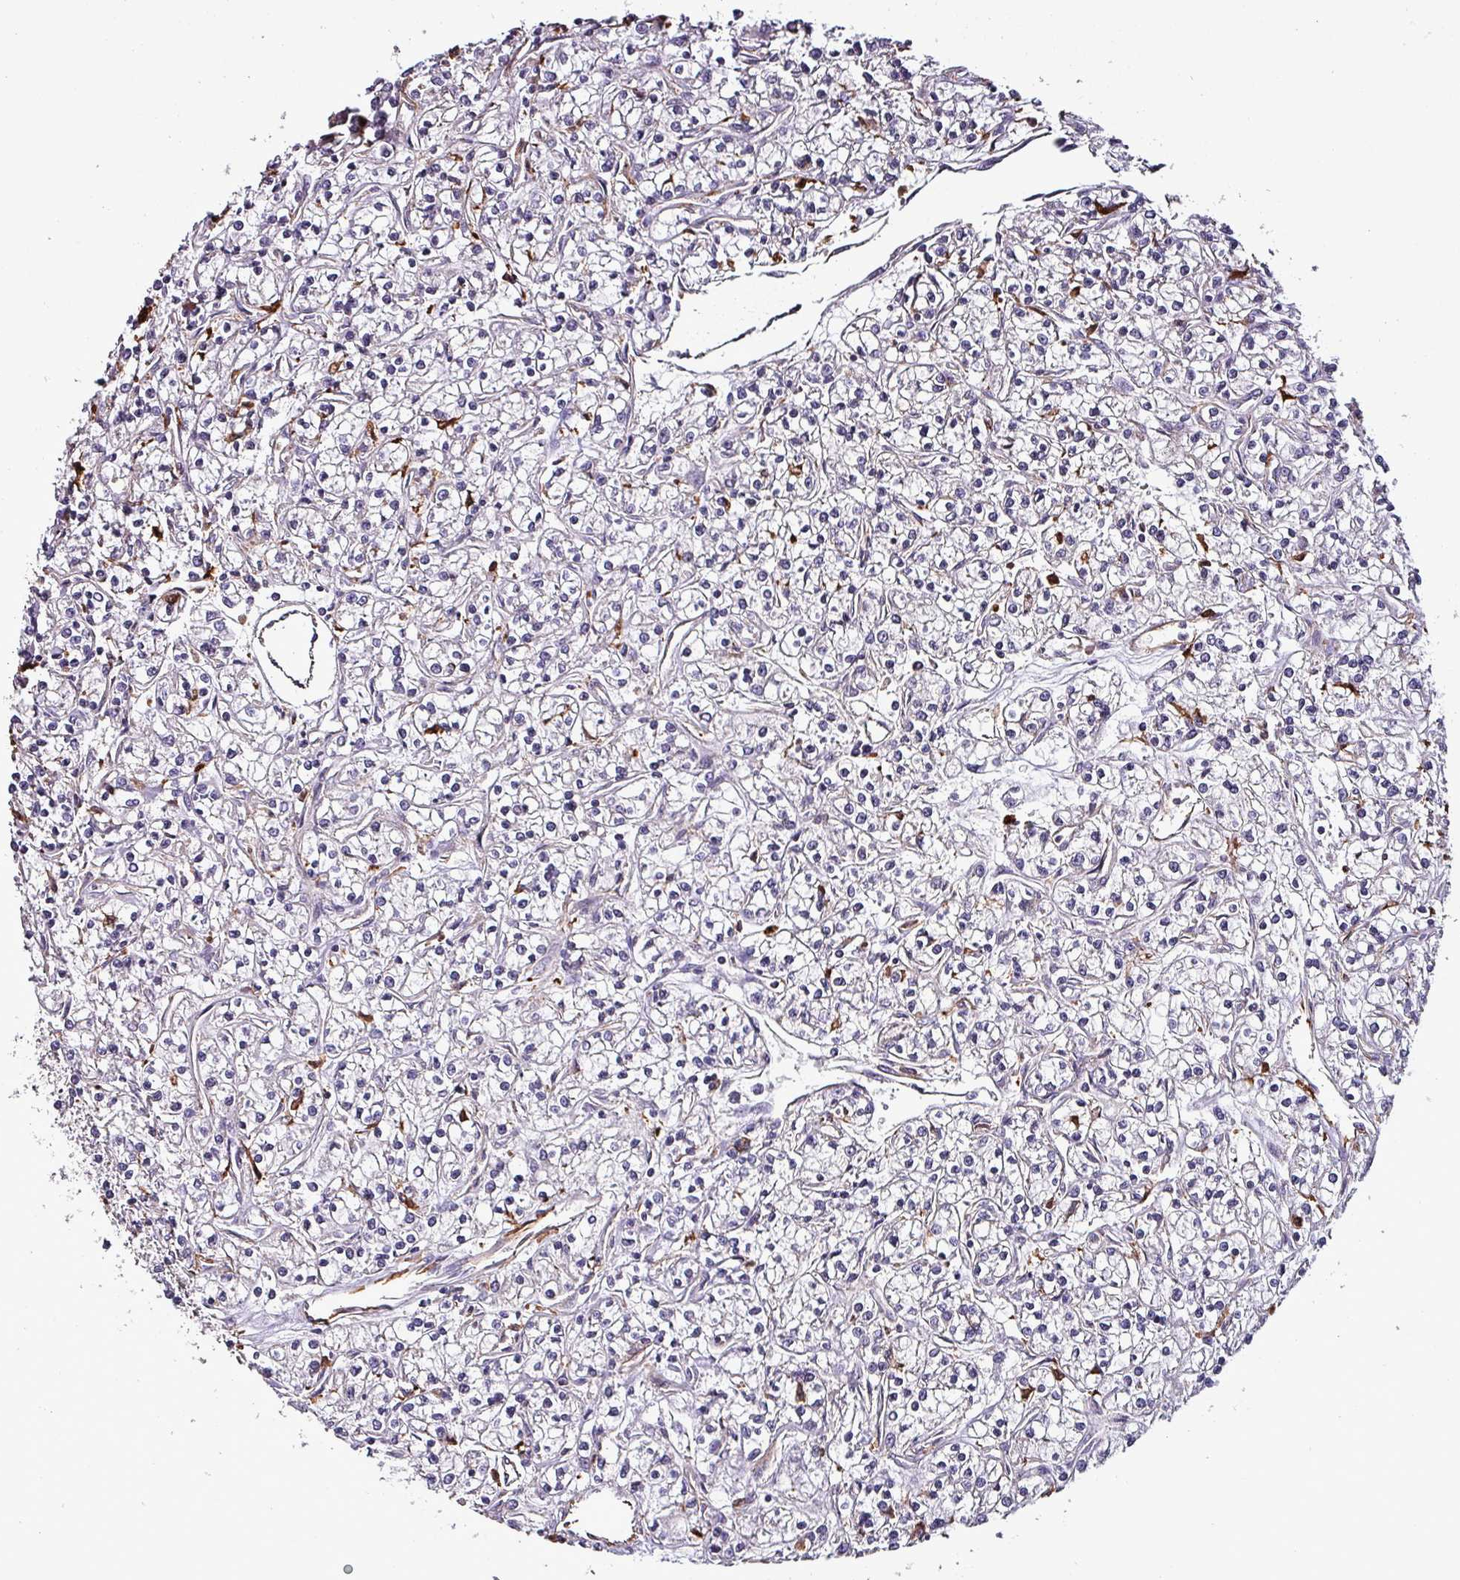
{"staining": {"intensity": "negative", "quantity": "none", "location": "none"}, "tissue": "renal cancer", "cell_type": "Tumor cells", "image_type": "cancer", "snomed": [{"axis": "morphology", "description": "Adenocarcinoma, NOS"}, {"axis": "topography", "description": "Kidney"}], "caption": "Protein analysis of renal cancer (adenocarcinoma) demonstrates no significant expression in tumor cells.", "gene": "SCIN", "patient": {"sex": "female", "age": 59}}